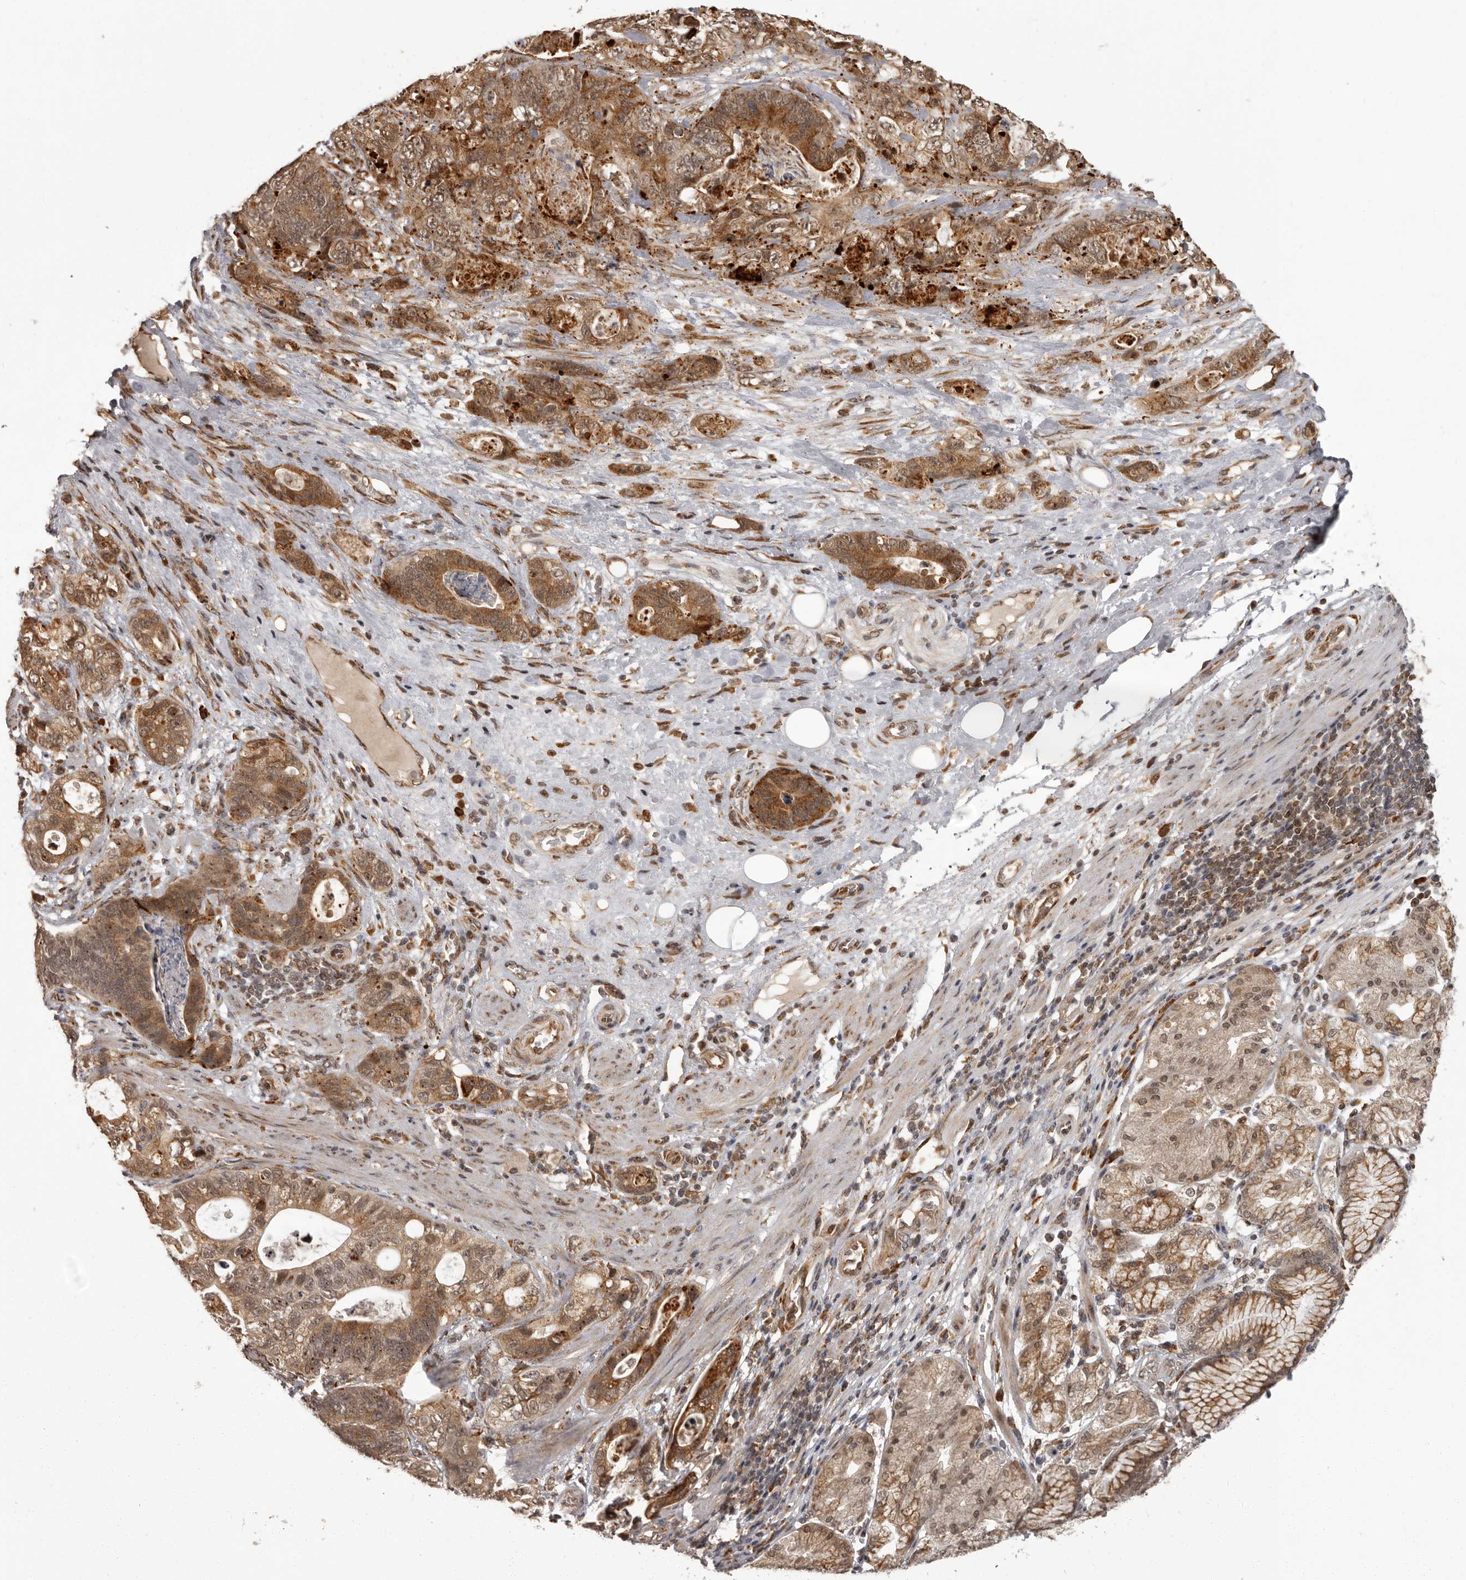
{"staining": {"intensity": "moderate", "quantity": ">75%", "location": "cytoplasmic/membranous,nuclear"}, "tissue": "stomach cancer", "cell_type": "Tumor cells", "image_type": "cancer", "snomed": [{"axis": "morphology", "description": "Normal tissue, NOS"}, {"axis": "morphology", "description": "Adenocarcinoma, NOS"}, {"axis": "topography", "description": "Stomach"}], "caption": "Stomach cancer stained with a protein marker displays moderate staining in tumor cells.", "gene": "IL32", "patient": {"sex": "female", "age": 89}}